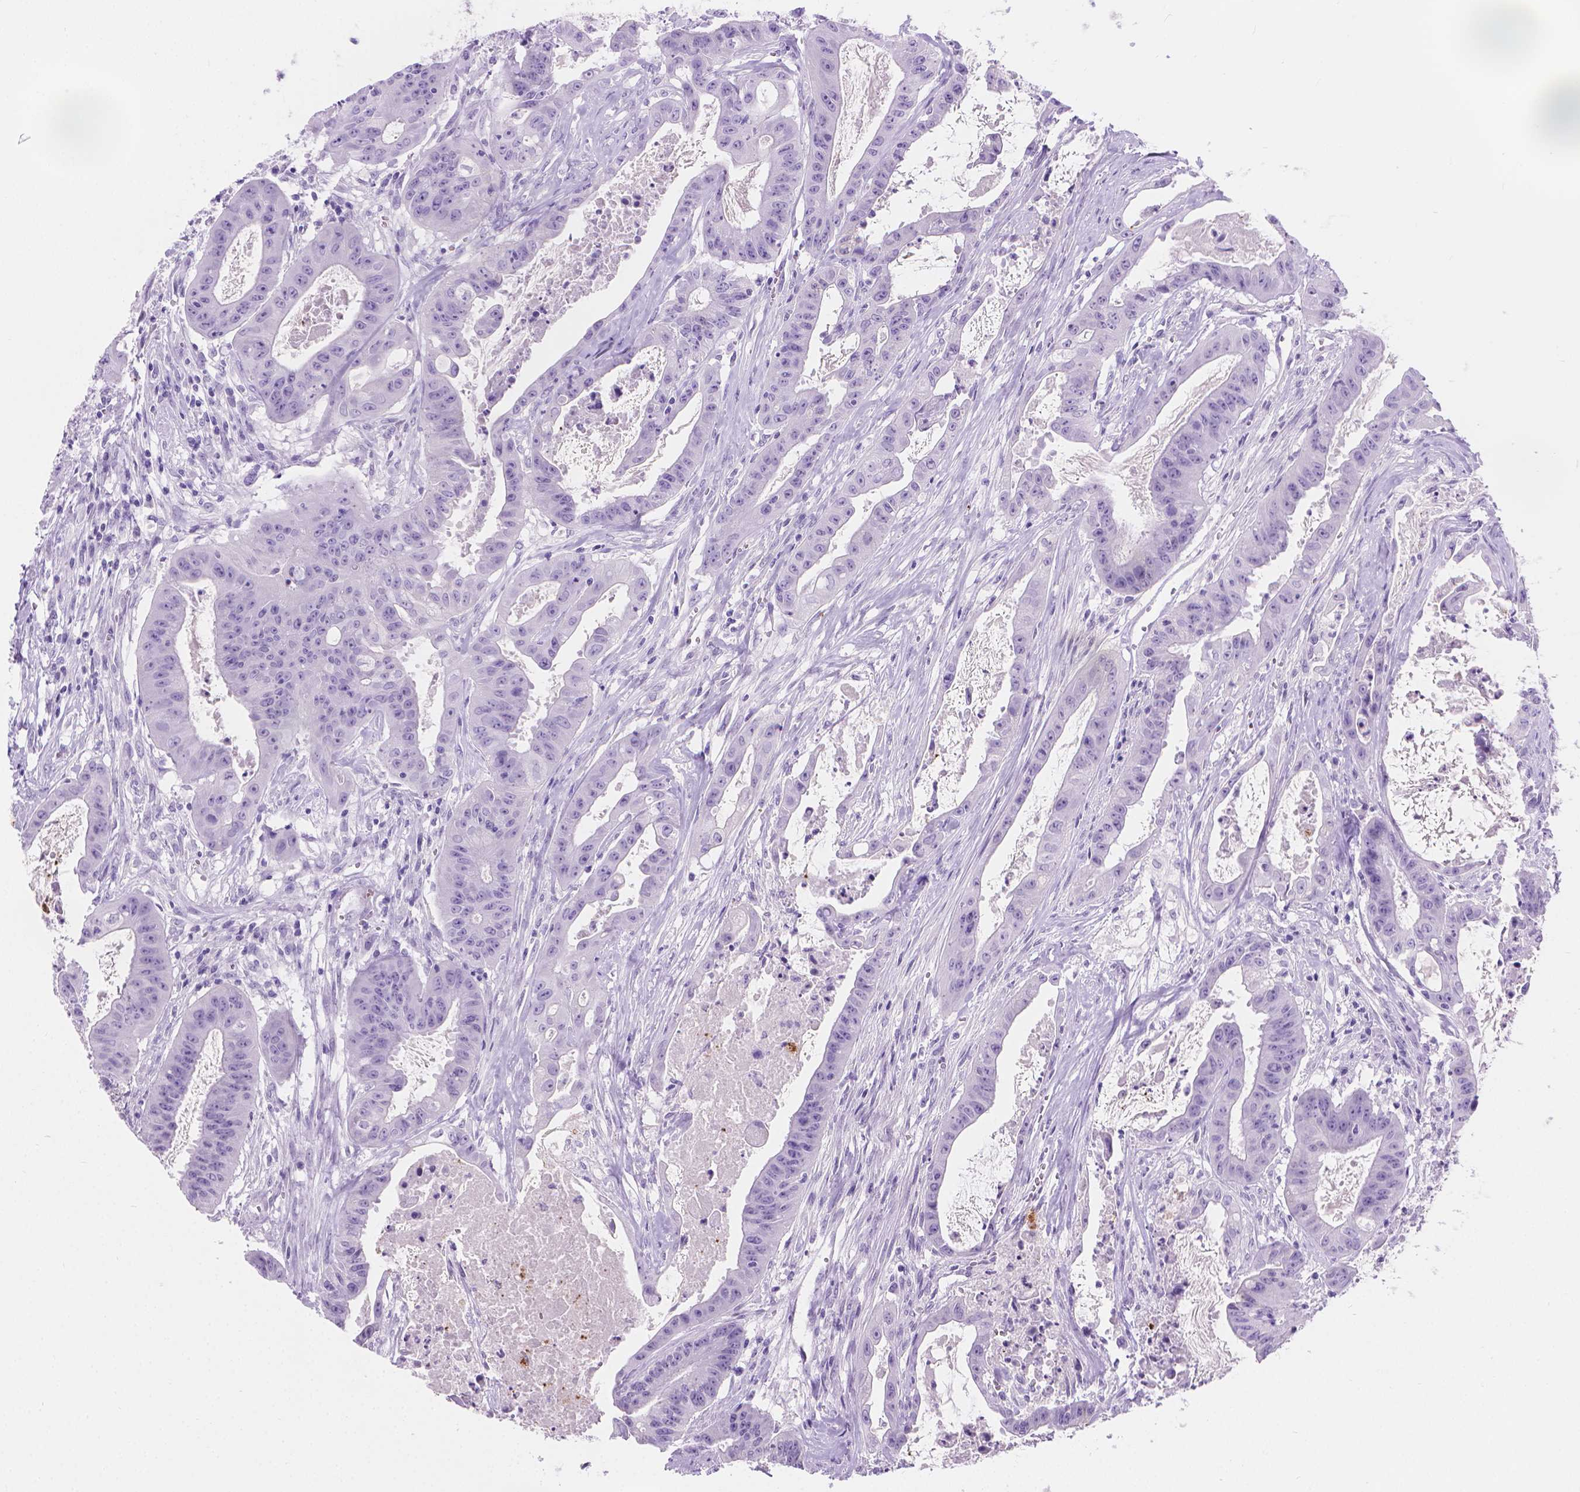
{"staining": {"intensity": "negative", "quantity": "none", "location": "none"}, "tissue": "colorectal cancer", "cell_type": "Tumor cells", "image_type": "cancer", "snomed": [{"axis": "morphology", "description": "Adenocarcinoma, NOS"}, {"axis": "topography", "description": "Colon"}], "caption": "This micrograph is of adenocarcinoma (colorectal) stained with immunohistochemistry (IHC) to label a protein in brown with the nuclei are counter-stained blue. There is no staining in tumor cells.", "gene": "CFAP52", "patient": {"sex": "male", "age": 33}}